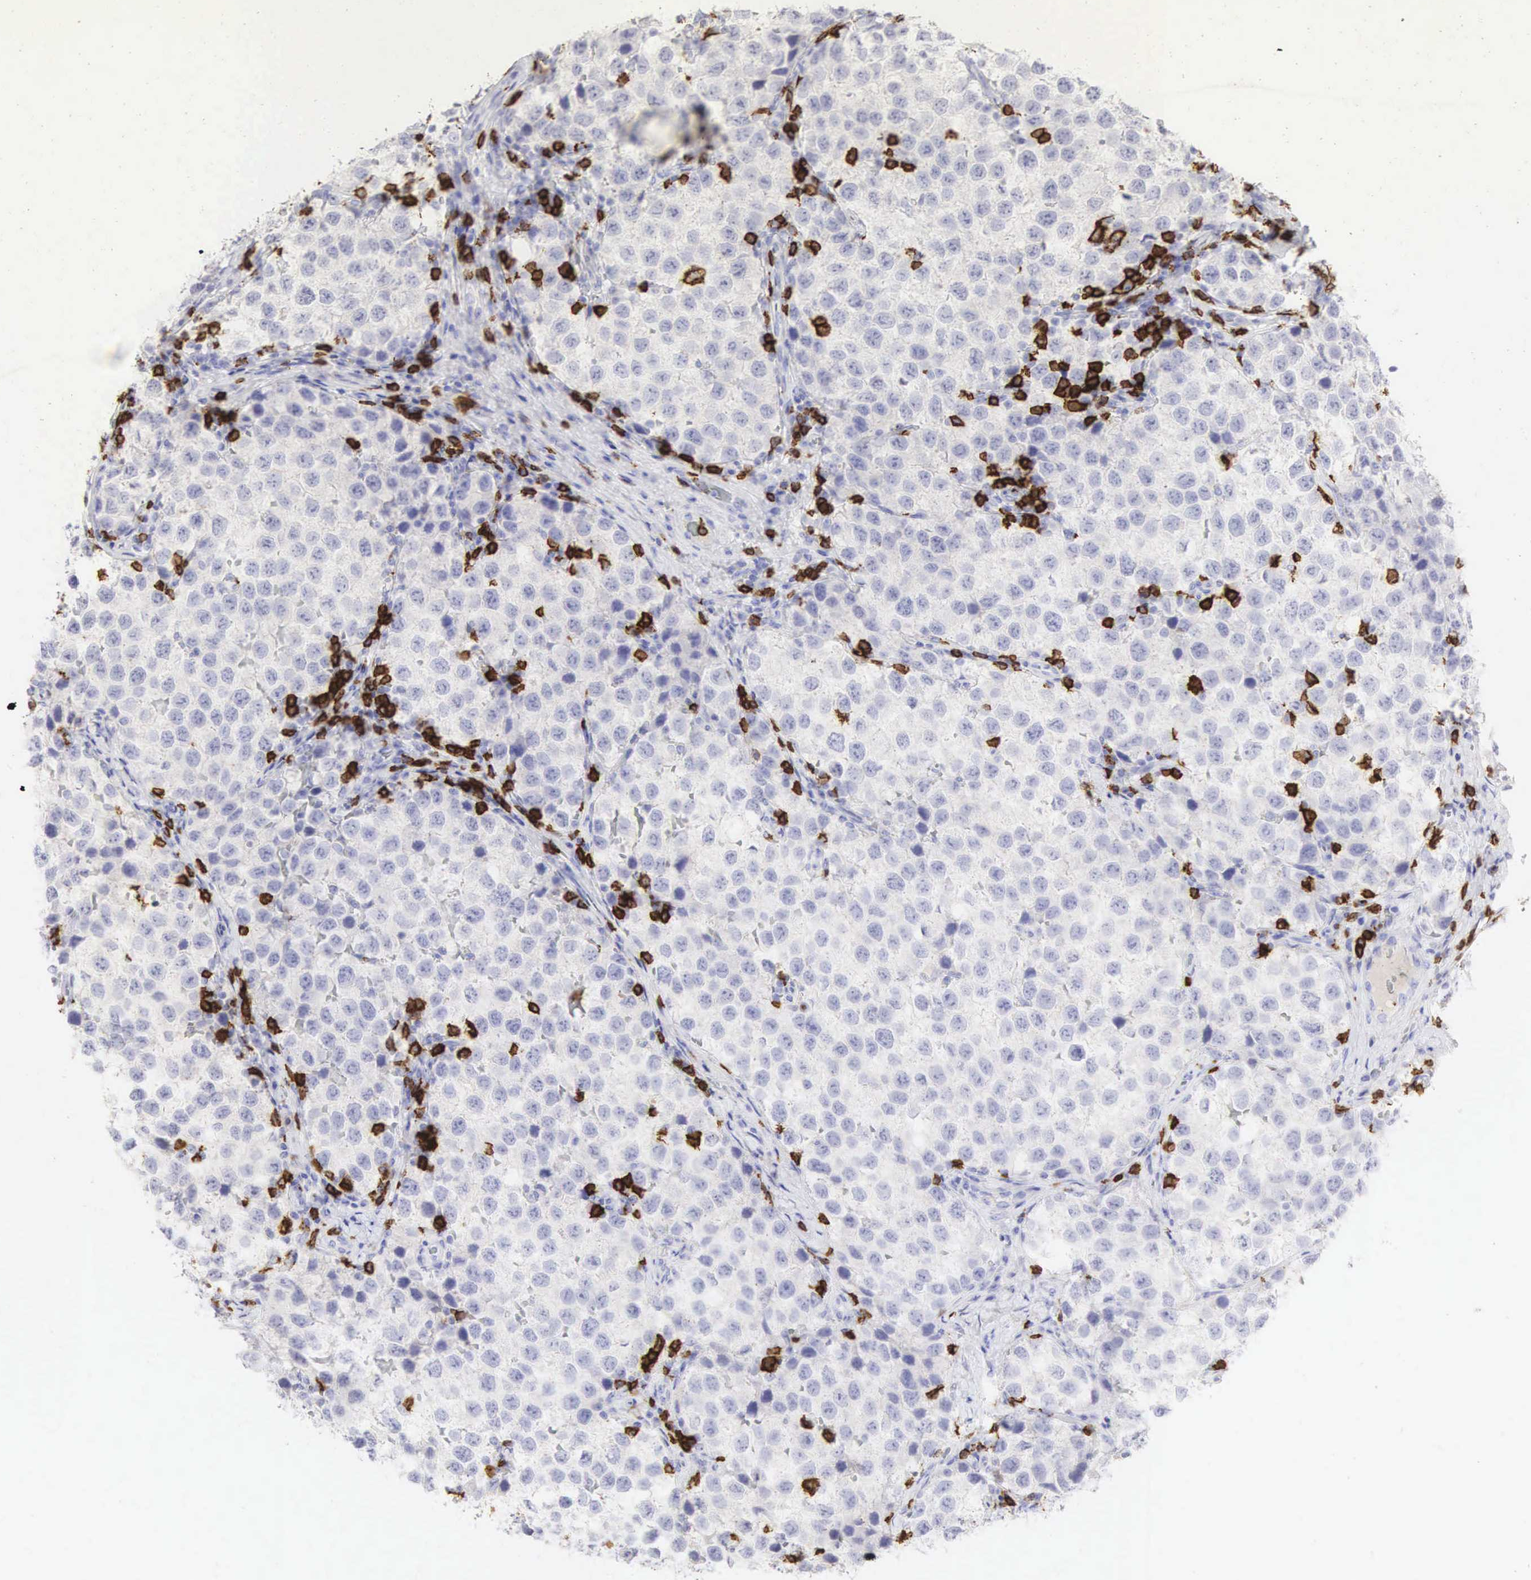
{"staining": {"intensity": "negative", "quantity": "none", "location": "none"}, "tissue": "testis cancer", "cell_type": "Tumor cells", "image_type": "cancer", "snomed": [{"axis": "morphology", "description": "Seminoma, NOS"}, {"axis": "topography", "description": "Testis"}], "caption": "Tumor cells show no significant positivity in testis seminoma.", "gene": "CD8A", "patient": {"sex": "male", "age": 39}}